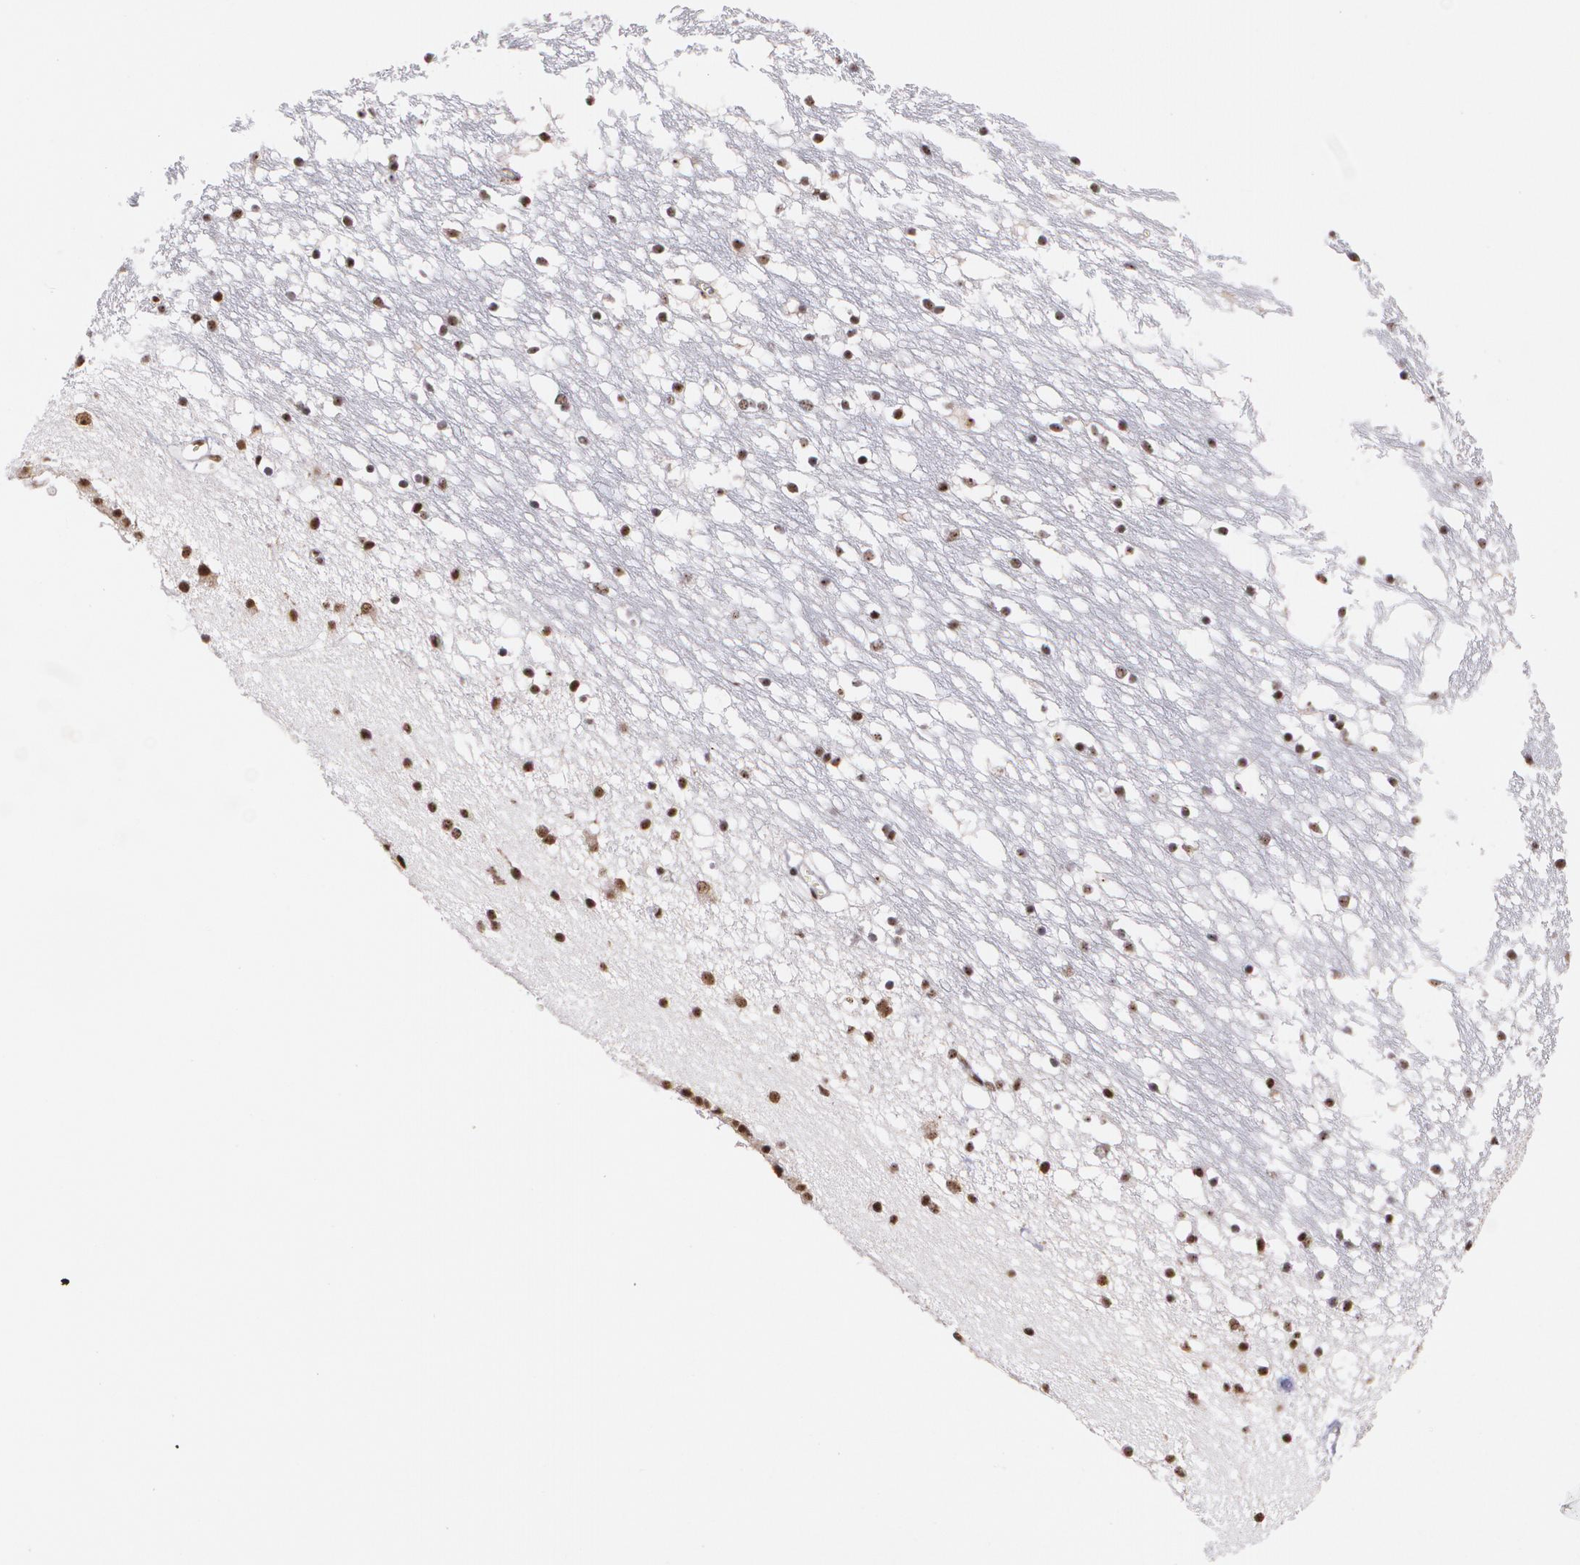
{"staining": {"intensity": "negative", "quantity": "none", "location": "none"}, "tissue": "caudate", "cell_type": "Glial cells", "image_type": "normal", "snomed": [{"axis": "morphology", "description": "Normal tissue, NOS"}, {"axis": "topography", "description": "Lateral ventricle wall"}], "caption": "Glial cells are negative for protein expression in unremarkable human caudate. The staining was performed using DAB to visualize the protein expression in brown, while the nuclei were stained in blue with hematoxylin (Magnification: 20x).", "gene": "C6orf15", "patient": {"sex": "male", "age": 45}}